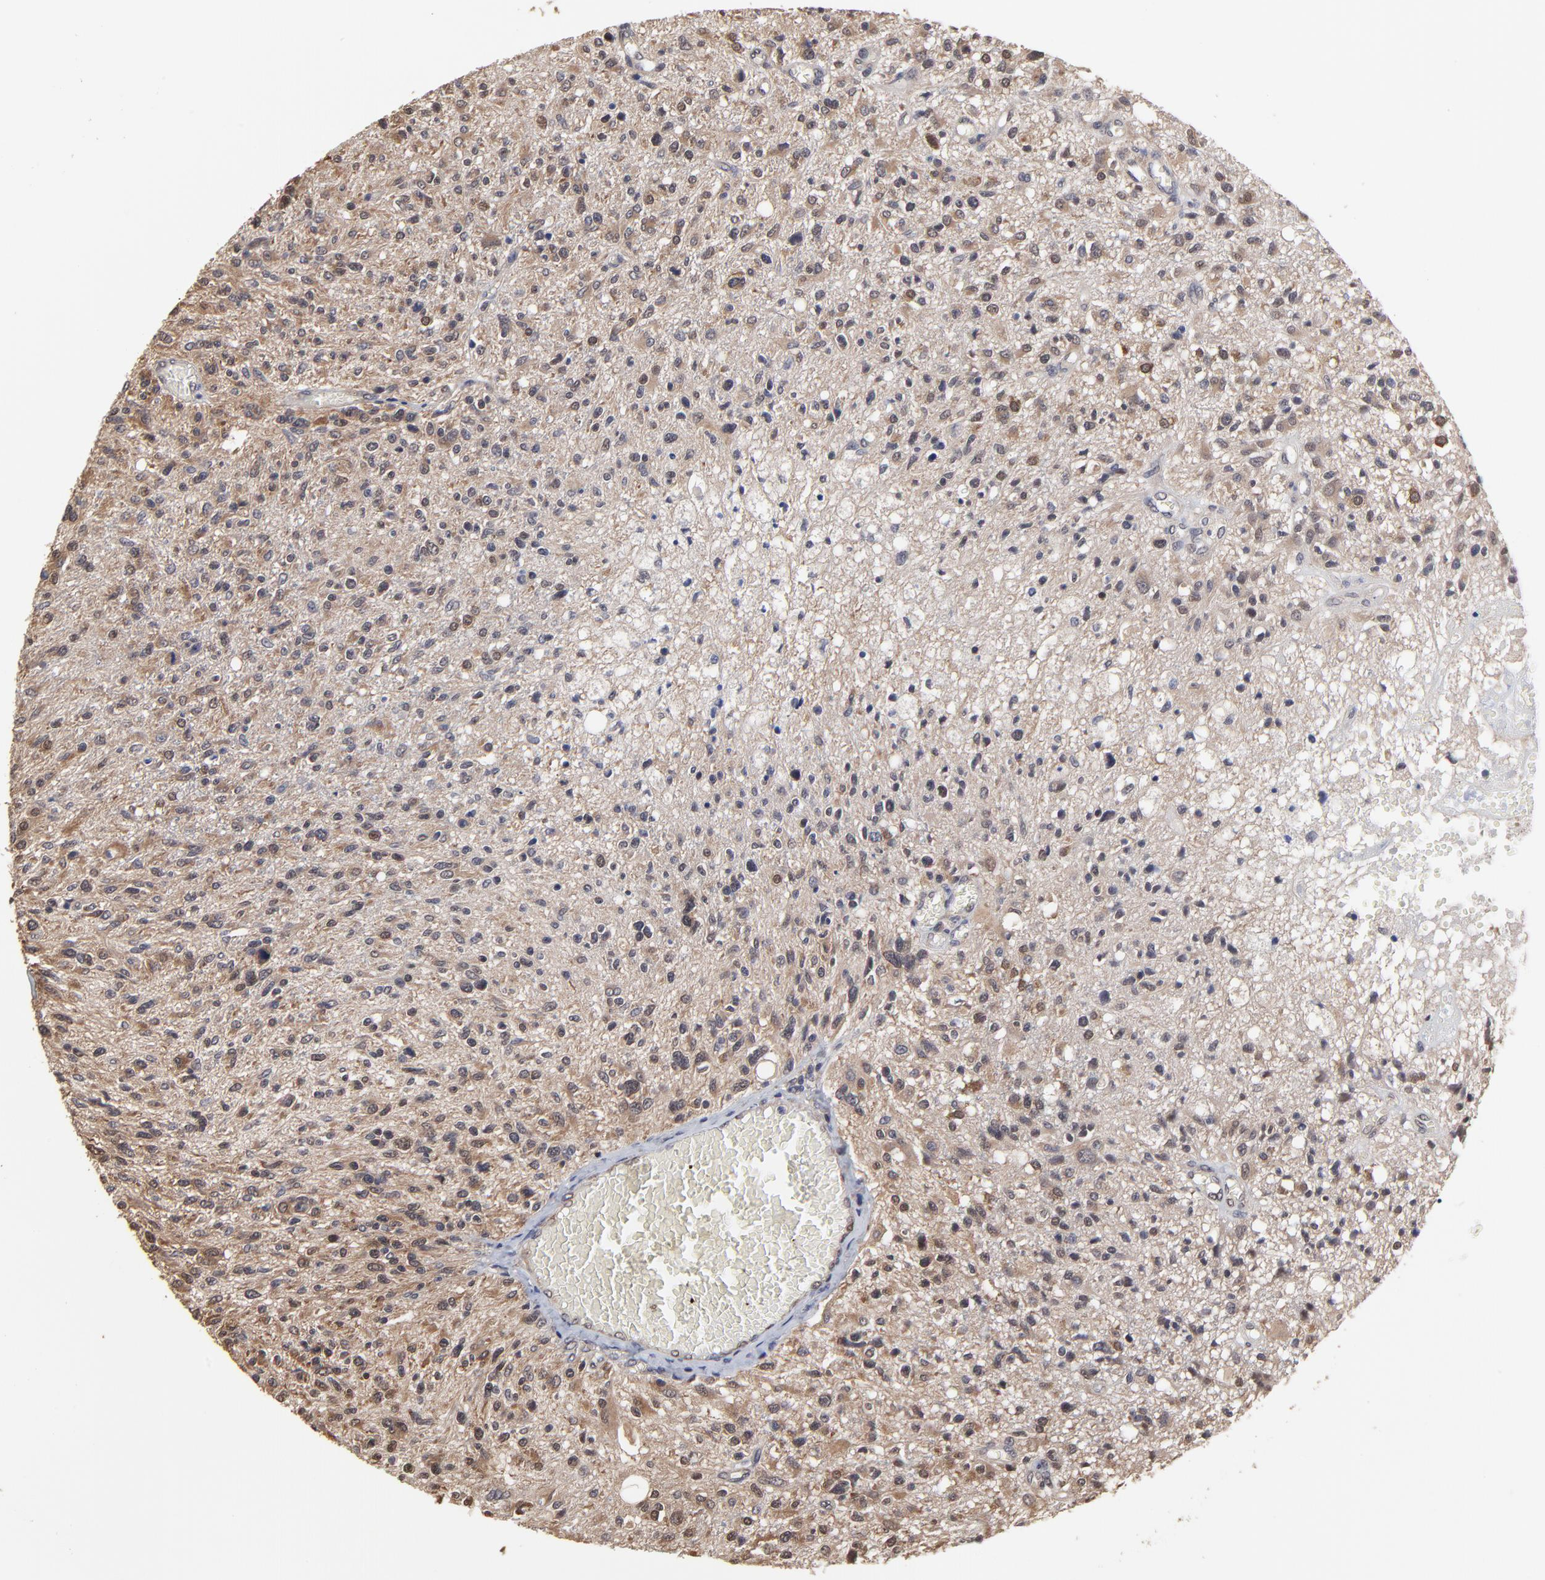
{"staining": {"intensity": "weak", "quantity": "25%-75%", "location": "cytoplasmic/membranous"}, "tissue": "glioma", "cell_type": "Tumor cells", "image_type": "cancer", "snomed": [{"axis": "morphology", "description": "Glioma, malignant, High grade"}, {"axis": "topography", "description": "Cerebral cortex"}], "caption": "Immunohistochemistry (IHC) image of neoplastic tissue: human glioma stained using immunohistochemistry (IHC) shows low levels of weak protein expression localized specifically in the cytoplasmic/membranous of tumor cells, appearing as a cytoplasmic/membranous brown color.", "gene": "CCT2", "patient": {"sex": "male", "age": 76}}